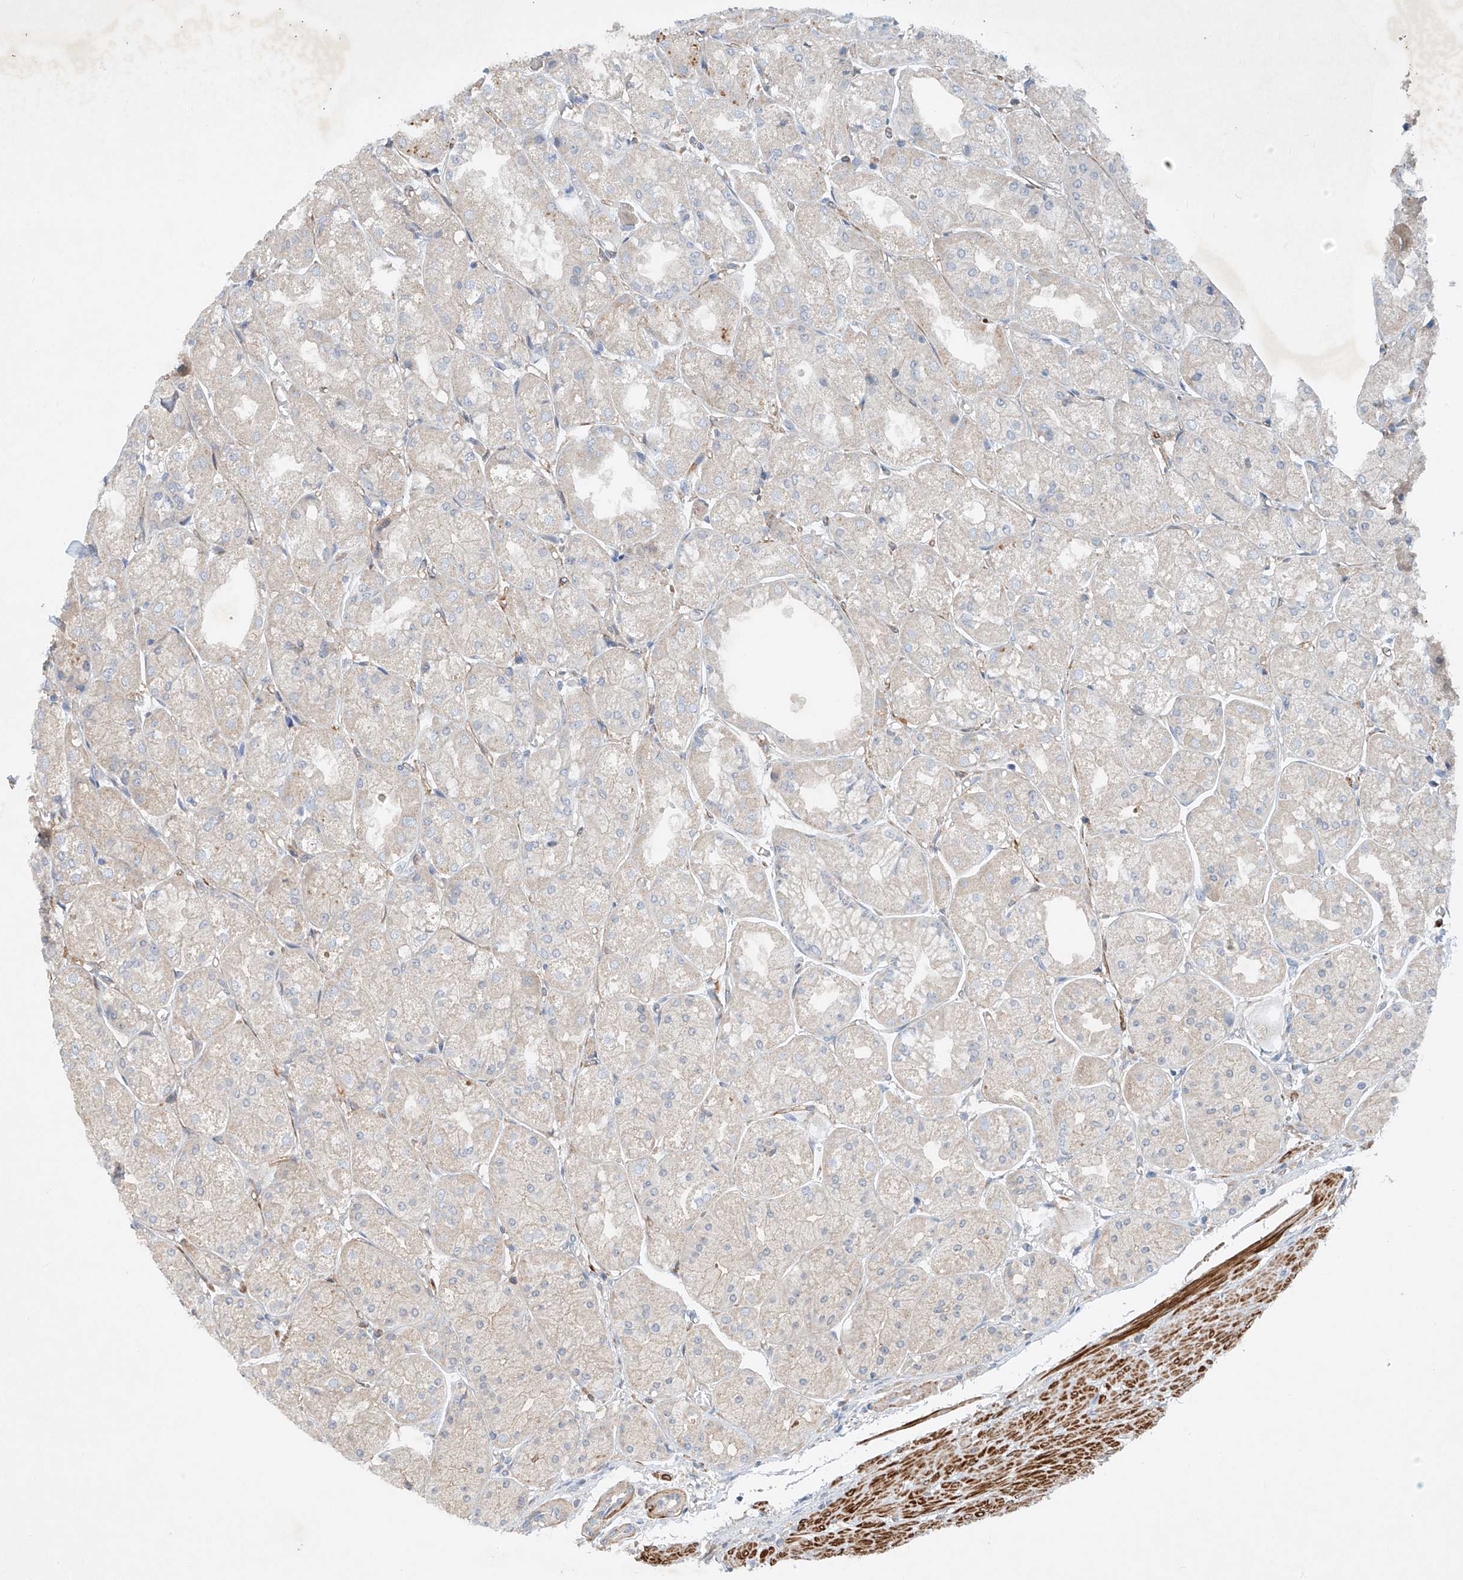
{"staining": {"intensity": "weak", "quantity": "<25%", "location": "cytoplasmic/membranous"}, "tissue": "stomach", "cell_type": "Glandular cells", "image_type": "normal", "snomed": [{"axis": "morphology", "description": "Normal tissue, NOS"}, {"axis": "topography", "description": "Stomach, upper"}], "caption": "Immunohistochemistry histopathology image of normal stomach: human stomach stained with DAB exhibits no significant protein expression in glandular cells.", "gene": "ENSG00000266202", "patient": {"sex": "male", "age": 72}}